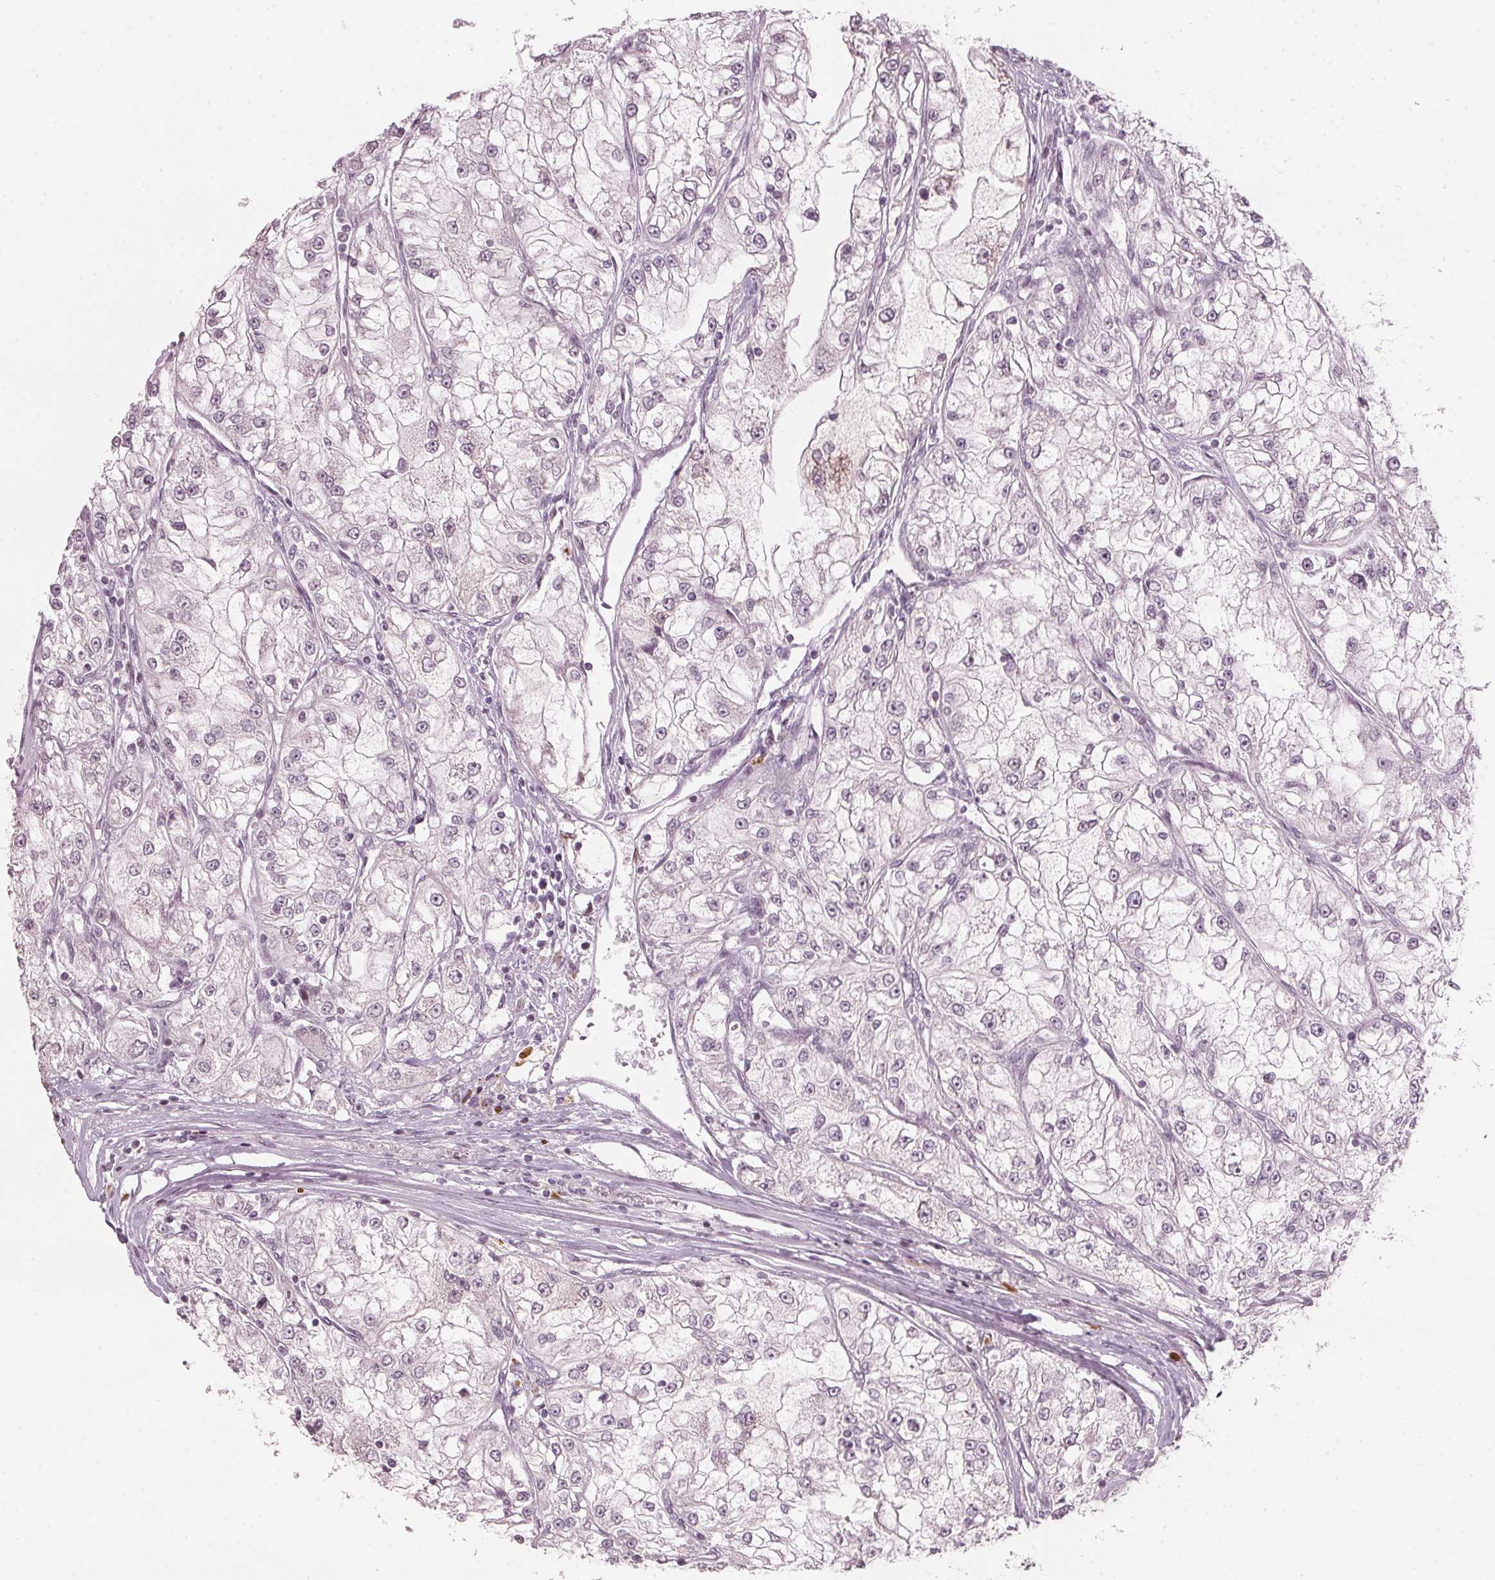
{"staining": {"intensity": "negative", "quantity": "none", "location": "none"}, "tissue": "renal cancer", "cell_type": "Tumor cells", "image_type": "cancer", "snomed": [{"axis": "morphology", "description": "Adenocarcinoma, NOS"}, {"axis": "topography", "description": "Kidney"}], "caption": "This micrograph is of adenocarcinoma (renal) stained with IHC to label a protein in brown with the nuclei are counter-stained blue. There is no expression in tumor cells.", "gene": "SFRP4", "patient": {"sex": "female", "age": 72}}